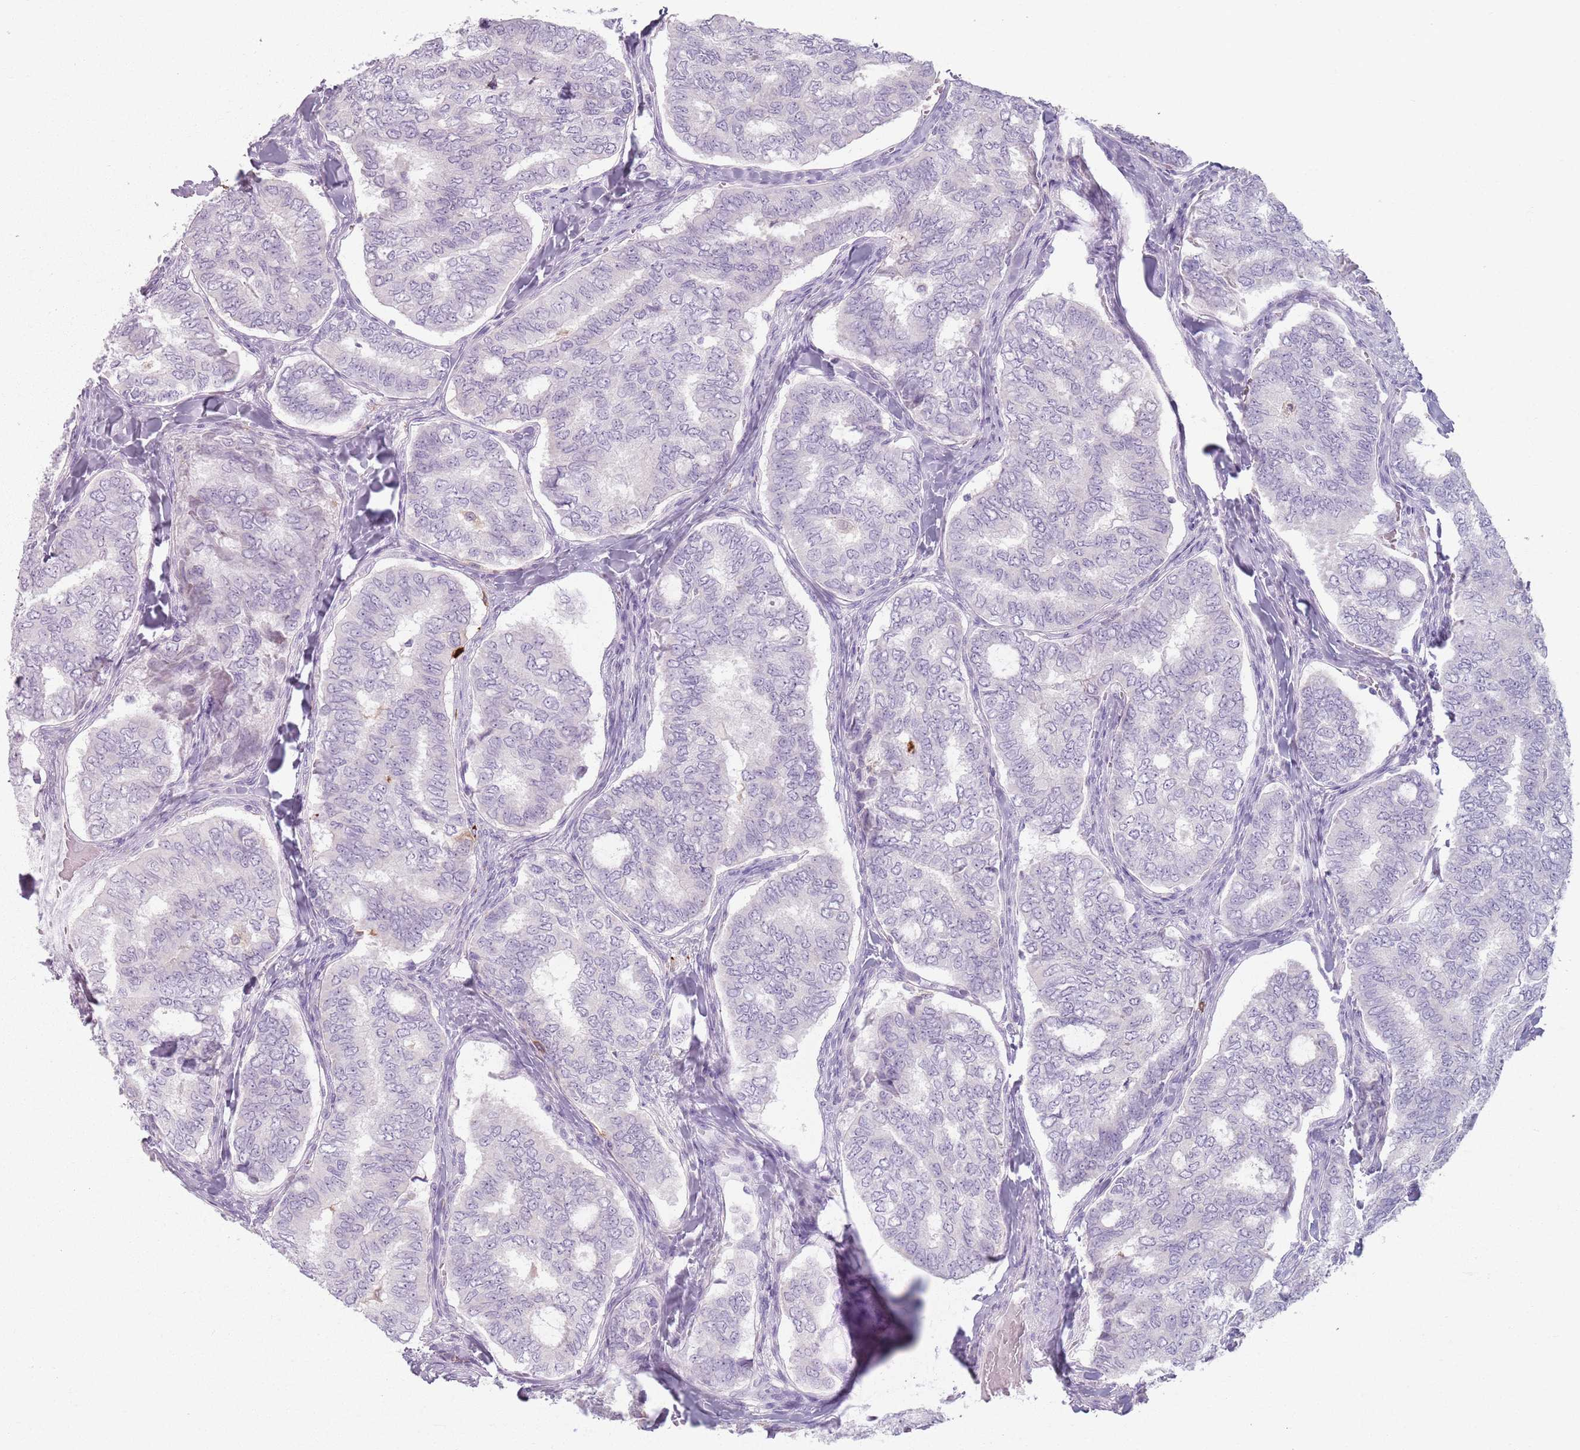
{"staining": {"intensity": "negative", "quantity": "none", "location": "none"}, "tissue": "thyroid cancer", "cell_type": "Tumor cells", "image_type": "cancer", "snomed": [{"axis": "morphology", "description": "Papillary adenocarcinoma, NOS"}, {"axis": "topography", "description": "Thyroid gland"}], "caption": "Thyroid cancer (papillary adenocarcinoma) was stained to show a protein in brown. There is no significant expression in tumor cells. (Brightfield microscopy of DAB (3,3'-diaminobenzidine) immunohistochemistry (IHC) at high magnification).", "gene": "GDPGP1", "patient": {"sex": "female", "age": 35}}